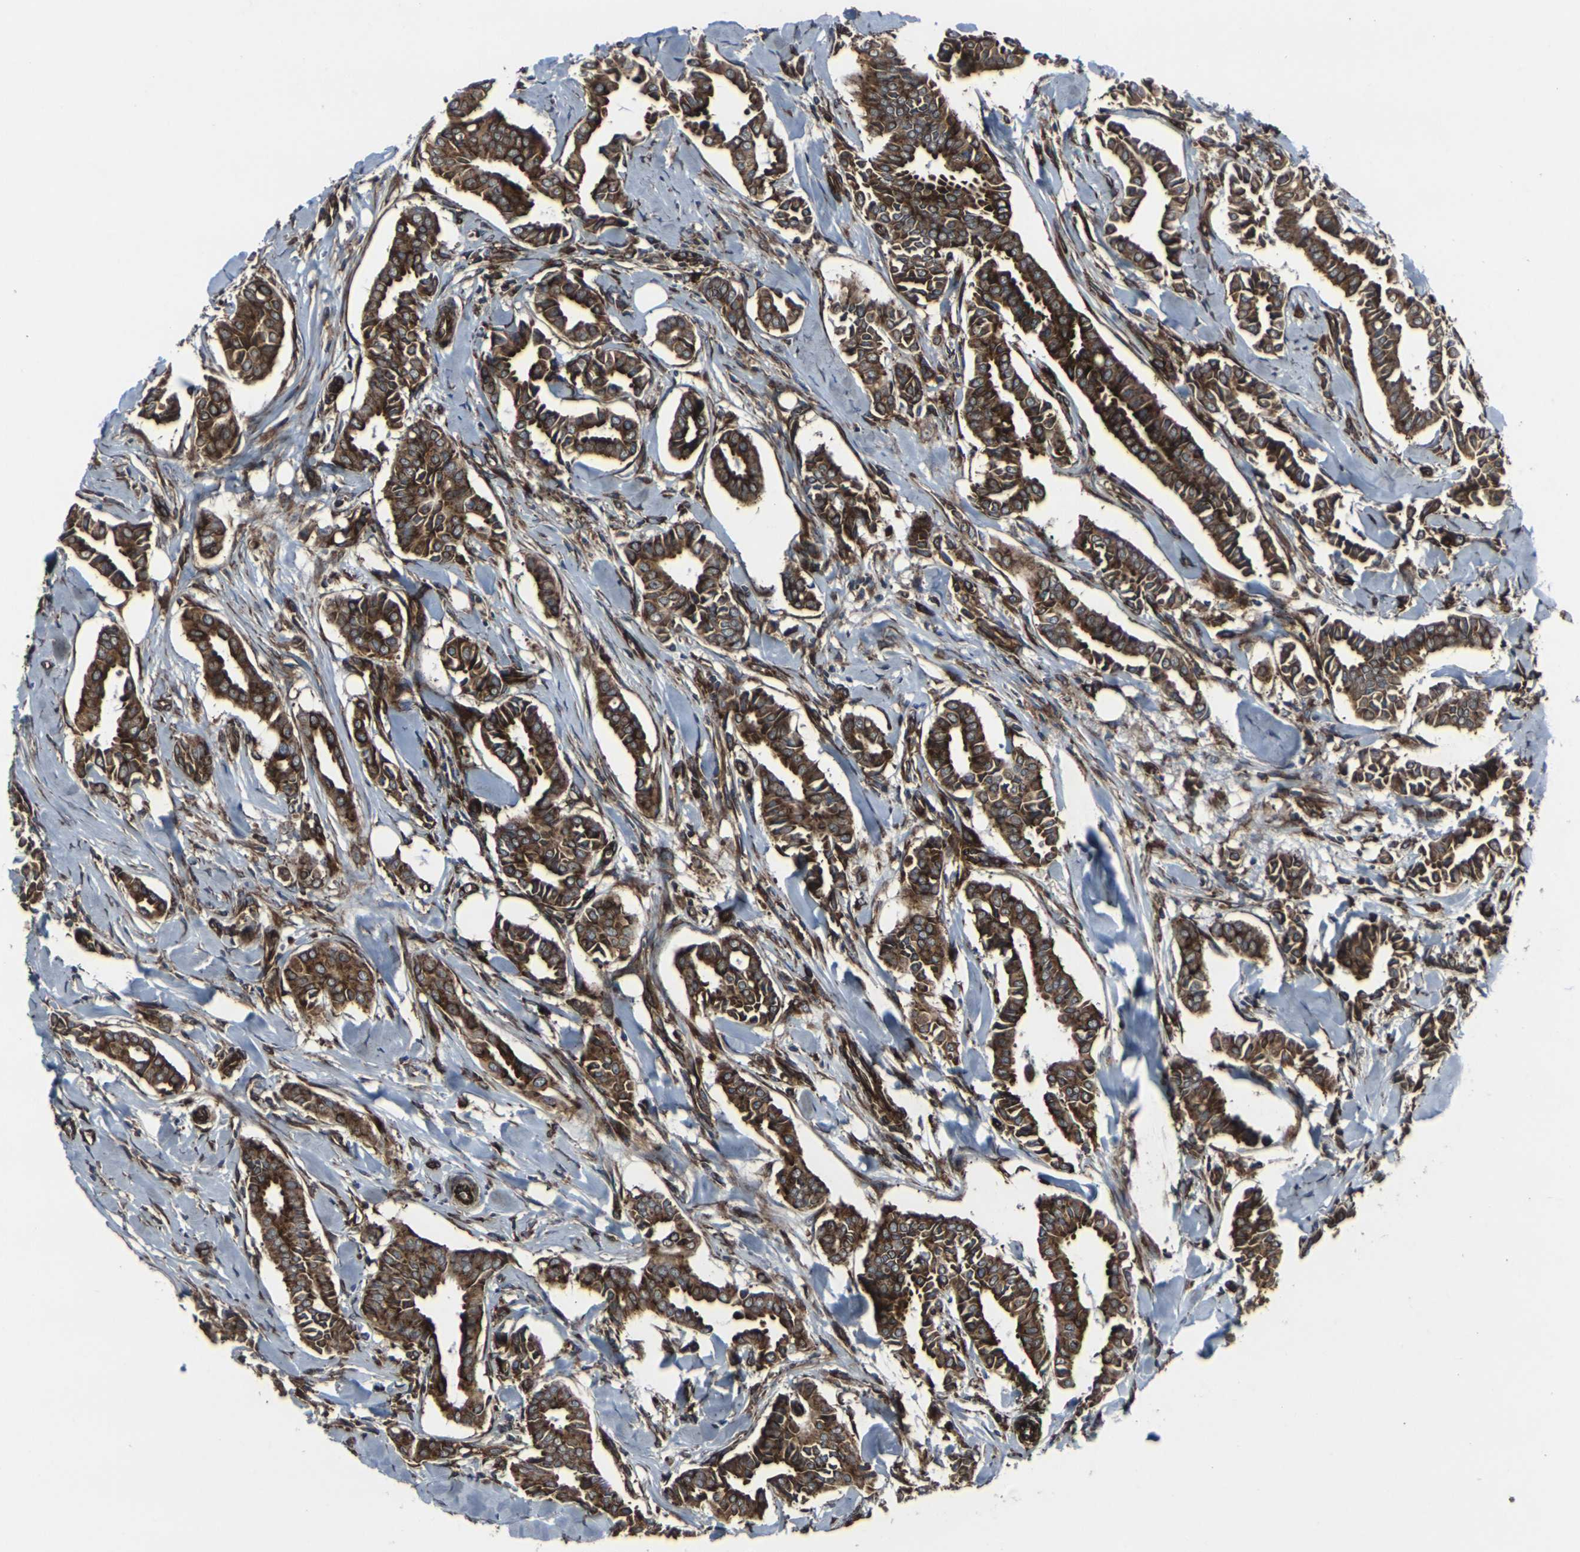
{"staining": {"intensity": "strong", "quantity": ">75%", "location": "cytoplasmic/membranous"}, "tissue": "head and neck cancer", "cell_type": "Tumor cells", "image_type": "cancer", "snomed": [{"axis": "morphology", "description": "Adenocarcinoma, NOS"}, {"axis": "topography", "description": "Salivary gland"}, {"axis": "topography", "description": "Head-Neck"}], "caption": "This is a histology image of immunohistochemistry staining of head and neck cancer (adenocarcinoma), which shows strong expression in the cytoplasmic/membranous of tumor cells.", "gene": "MARCHF2", "patient": {"sex": "female", "age": 59}}